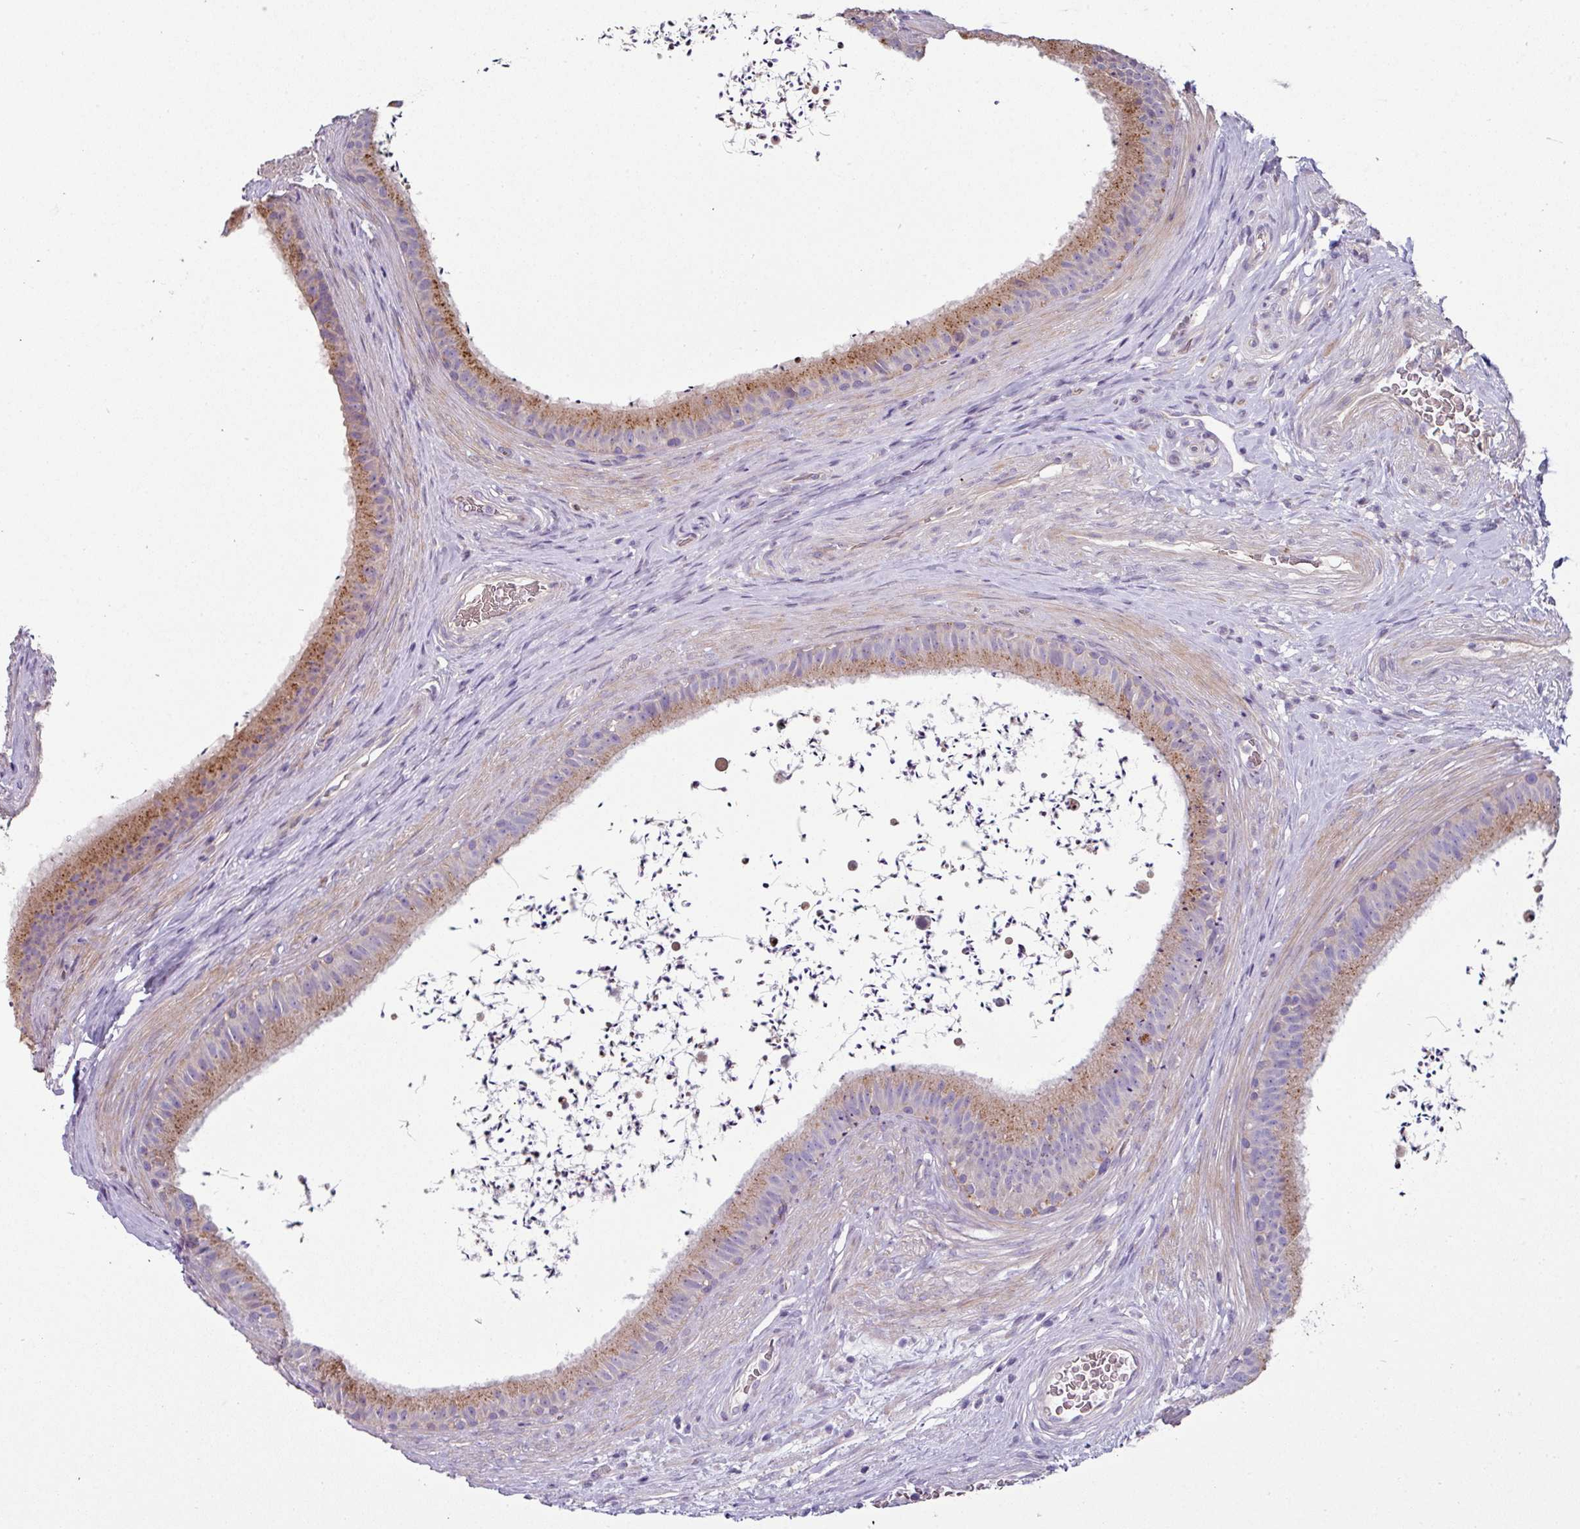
{"staining": {"intensity": "moderate", "quantity": "25%-75%", "location": "cytoplasmic/membranous"}, "tissue": "epididymis", "cell_type": "Glandular cells", "image_type": "normal", "snomed": [{"axis": "morphology", "description": "Normal tissue, NOS"}, {"axis": "topography", "description": "Testis"}, {"axis": "topography", "description": "Epididymis"}], "caption": "A brown stain shows moderate cytoplasmic/membranous expression of a protein in glandular cells of unremarkable epididymis.", "gene": "LRRC9", "patient": {"sex": "male", "age": 41}}